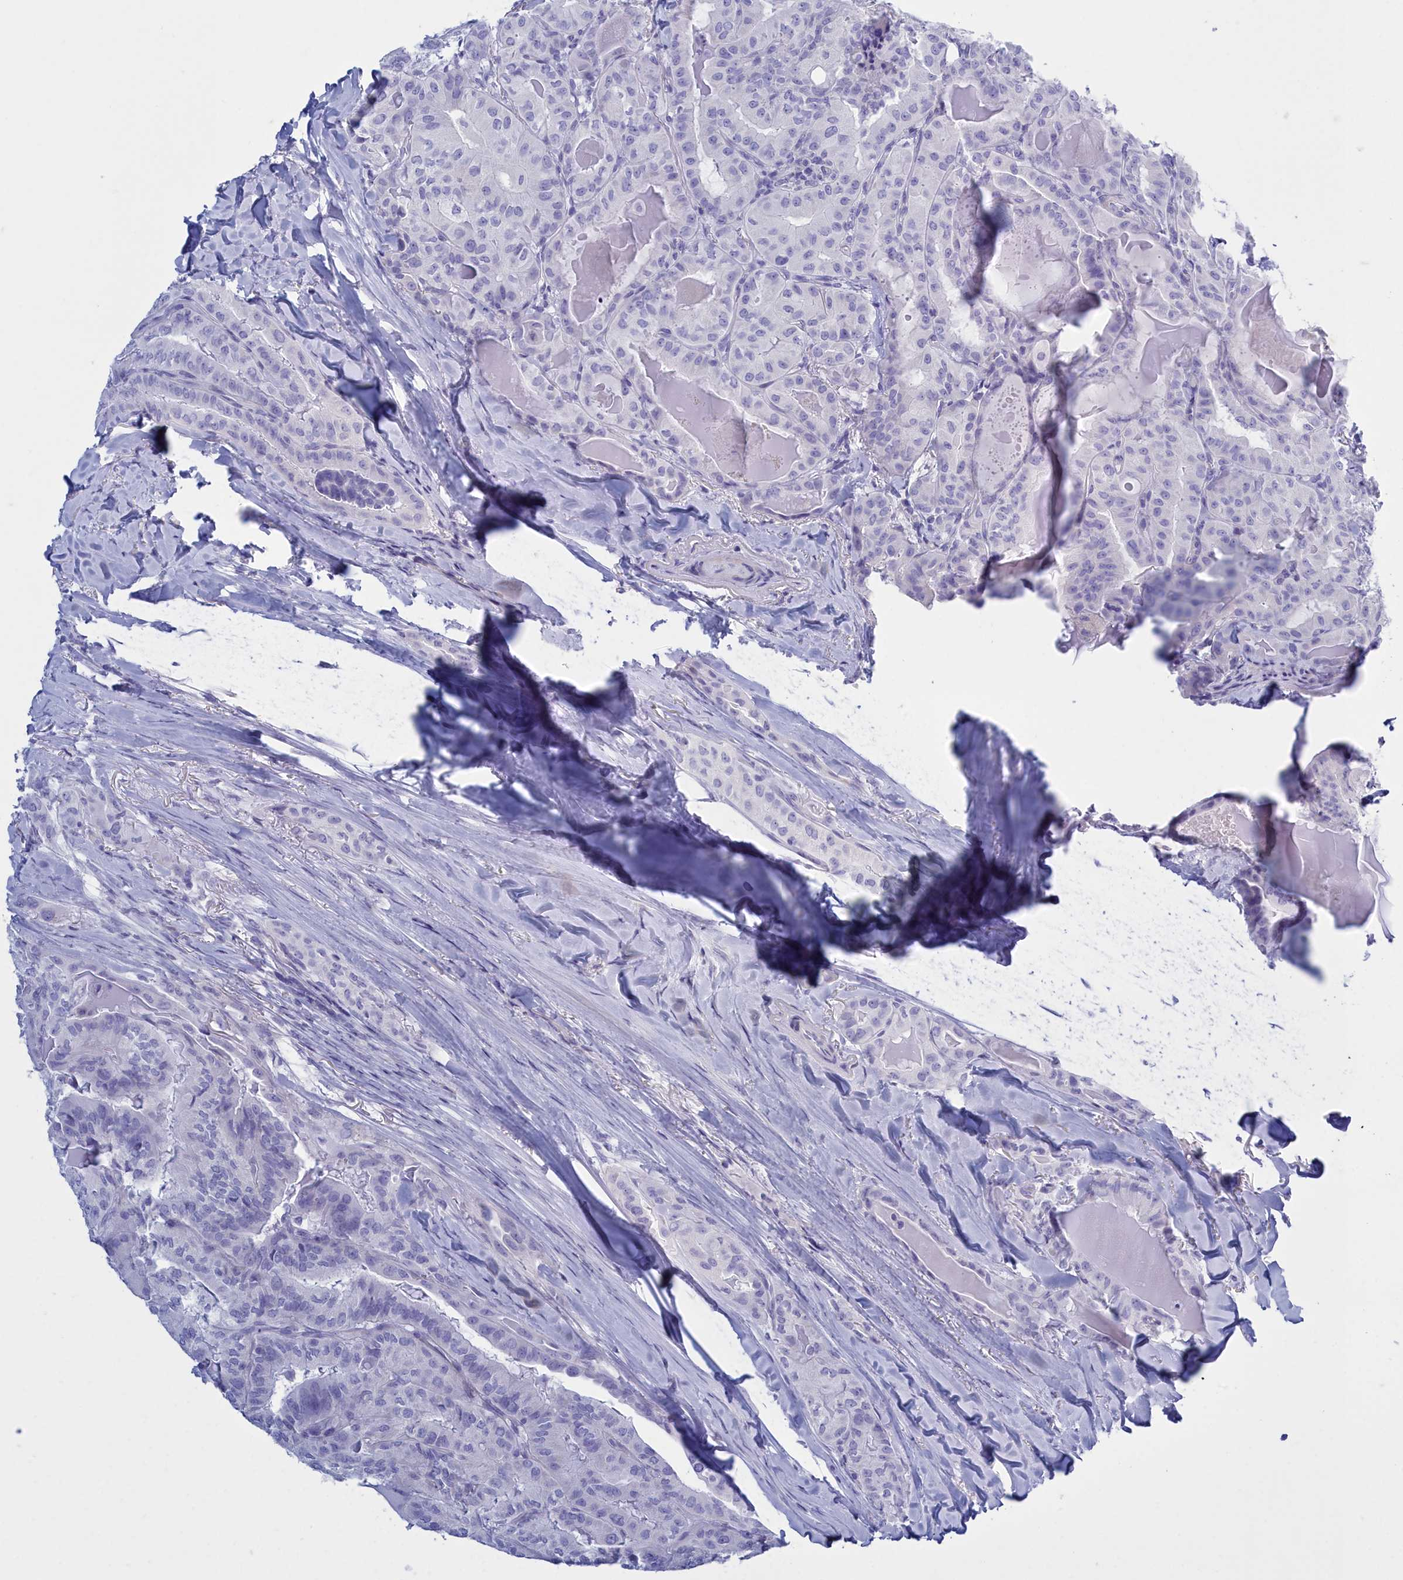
{"staining": {"intensity": "negative", "quantity": "none", "location": "none"}, "tissue": "thyroid cancer", "cell_type": "Tumor cells", "image_type": "cancer", "snomed": [{"axis": "morphology", "description": "Papillary adenocarcinoma, NOS"}, {"axis": "topography", "description": "Thyroid gland"}], "caption": "Tumor cells are negative for protein expression in human thyroid cancer.", "gene": "TMEM97", "patient": {"sex": "female", "age": 68}}